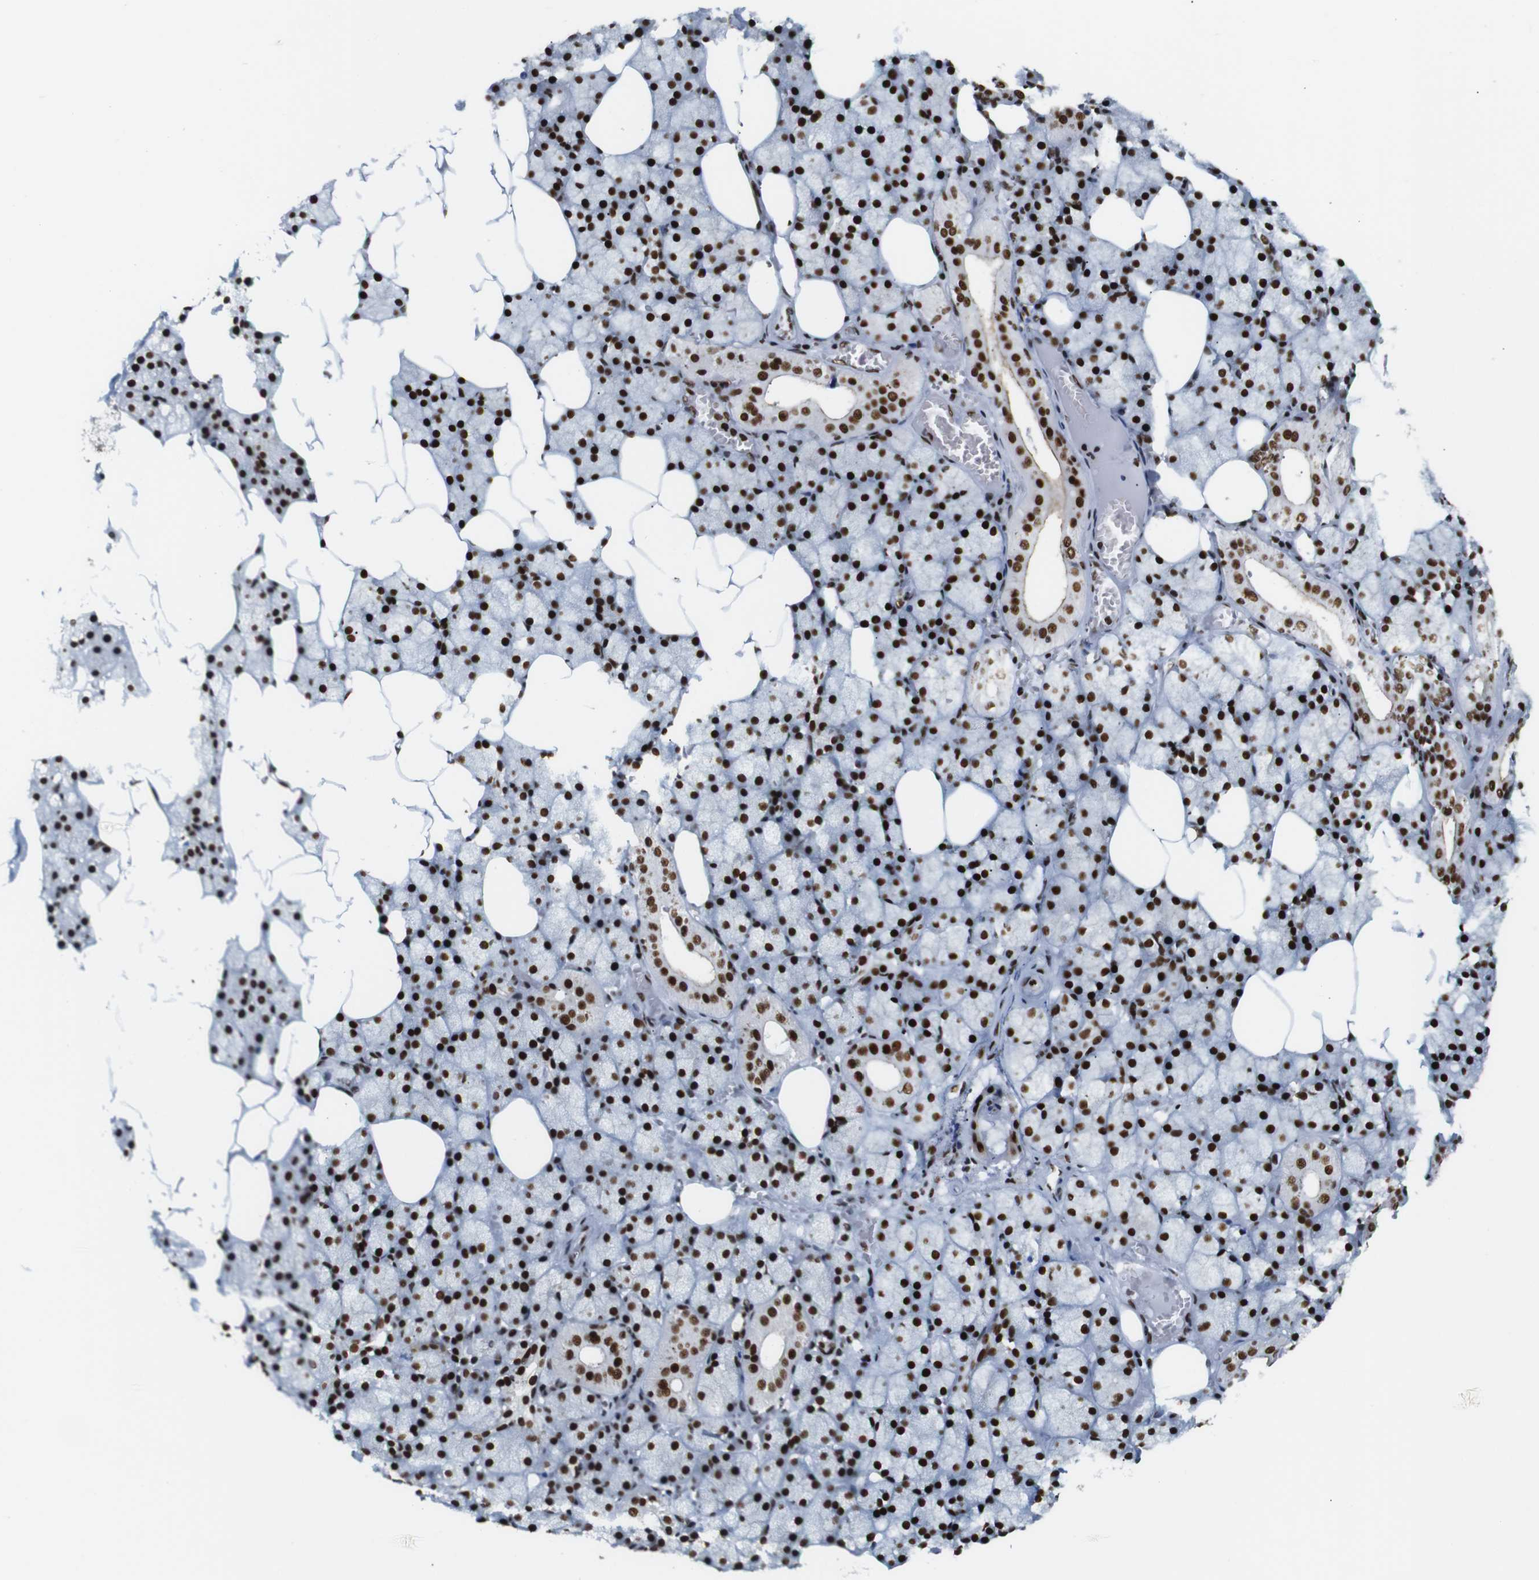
{"staining": {"intensity": "strong", "quantity": ">75%", "location": "cytoplasmic/membranous,nuclear"}, "tissue": "salivary gland", "cell_type": "Glandular cells", "image_type": "normal", "snomed": [{"axis": "morphology", "description": "Normal tissue, NOS"}, {"axis": "topography", "description": "Salivary gland"}], "caption": "Strong cytoplasmic/membranous,nuclear expression for a protein is seen in approximately >75% of glandular cells of normal salivary gland using immunohistochemistry.", "gene": "TRA2B", "patient": {"sex": "male", "age": 62}}